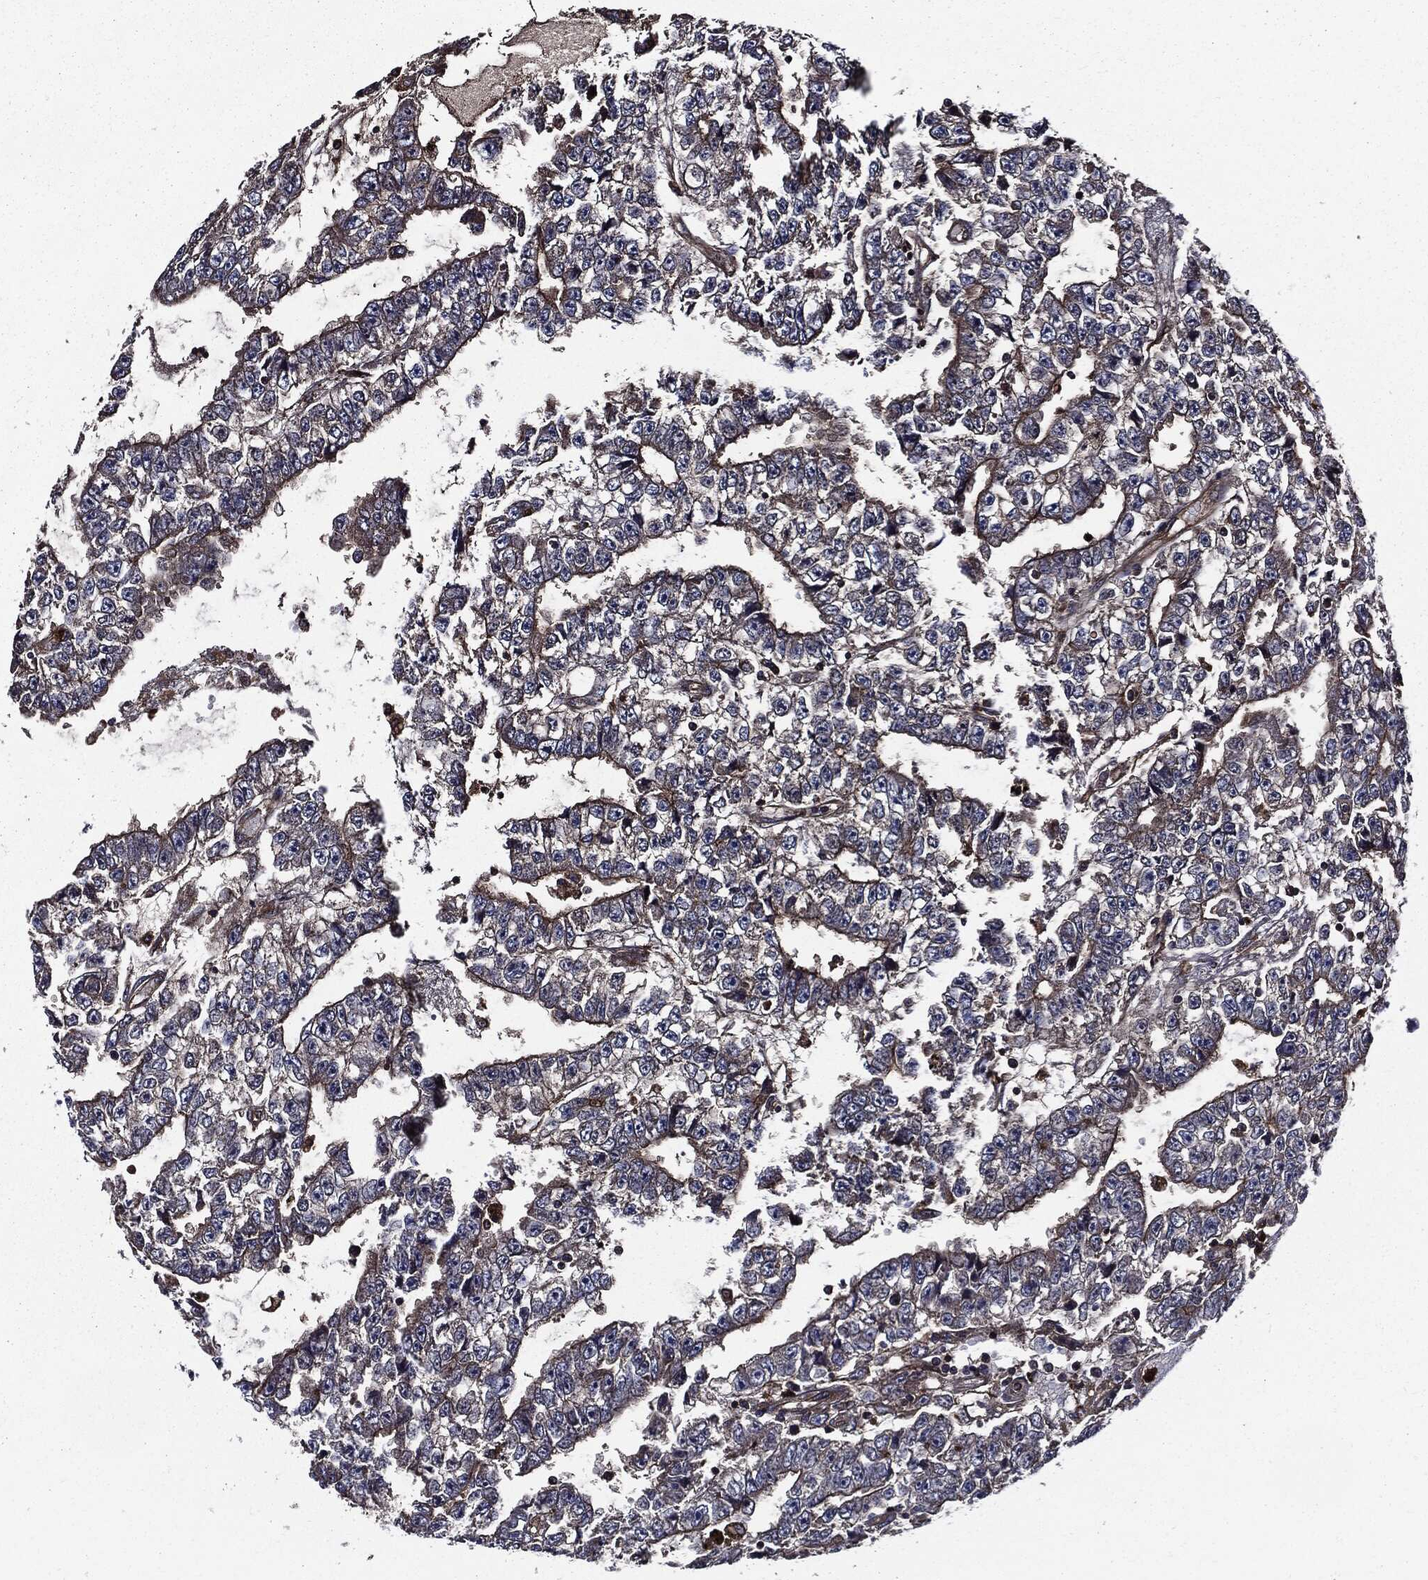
{"staining": {"intensity": "moderate", "quantity": ">75%", "location": "cytoplasmic/membranous"}, "tissue": "testis cancer", "cell_type": "Tumor cells", "image_type": "cancer", "snomed": [{"axis": "morphology", "description": "Carcinoma, Embryonal, NOS"}, {"axis": "topography", "description": "Testis"}], "caption": "This photomicrograph shows testis cancer (embryonal carcinoma) stained with immunohistochemistry to label a protein in brown. The cytoplasmic/membranous of tumor cells show moderate positivity for the protein. Nuclei are counter-stained blue.", "gene": "PDCD6IP", "patient": {"sex": "male", "age": 25}}